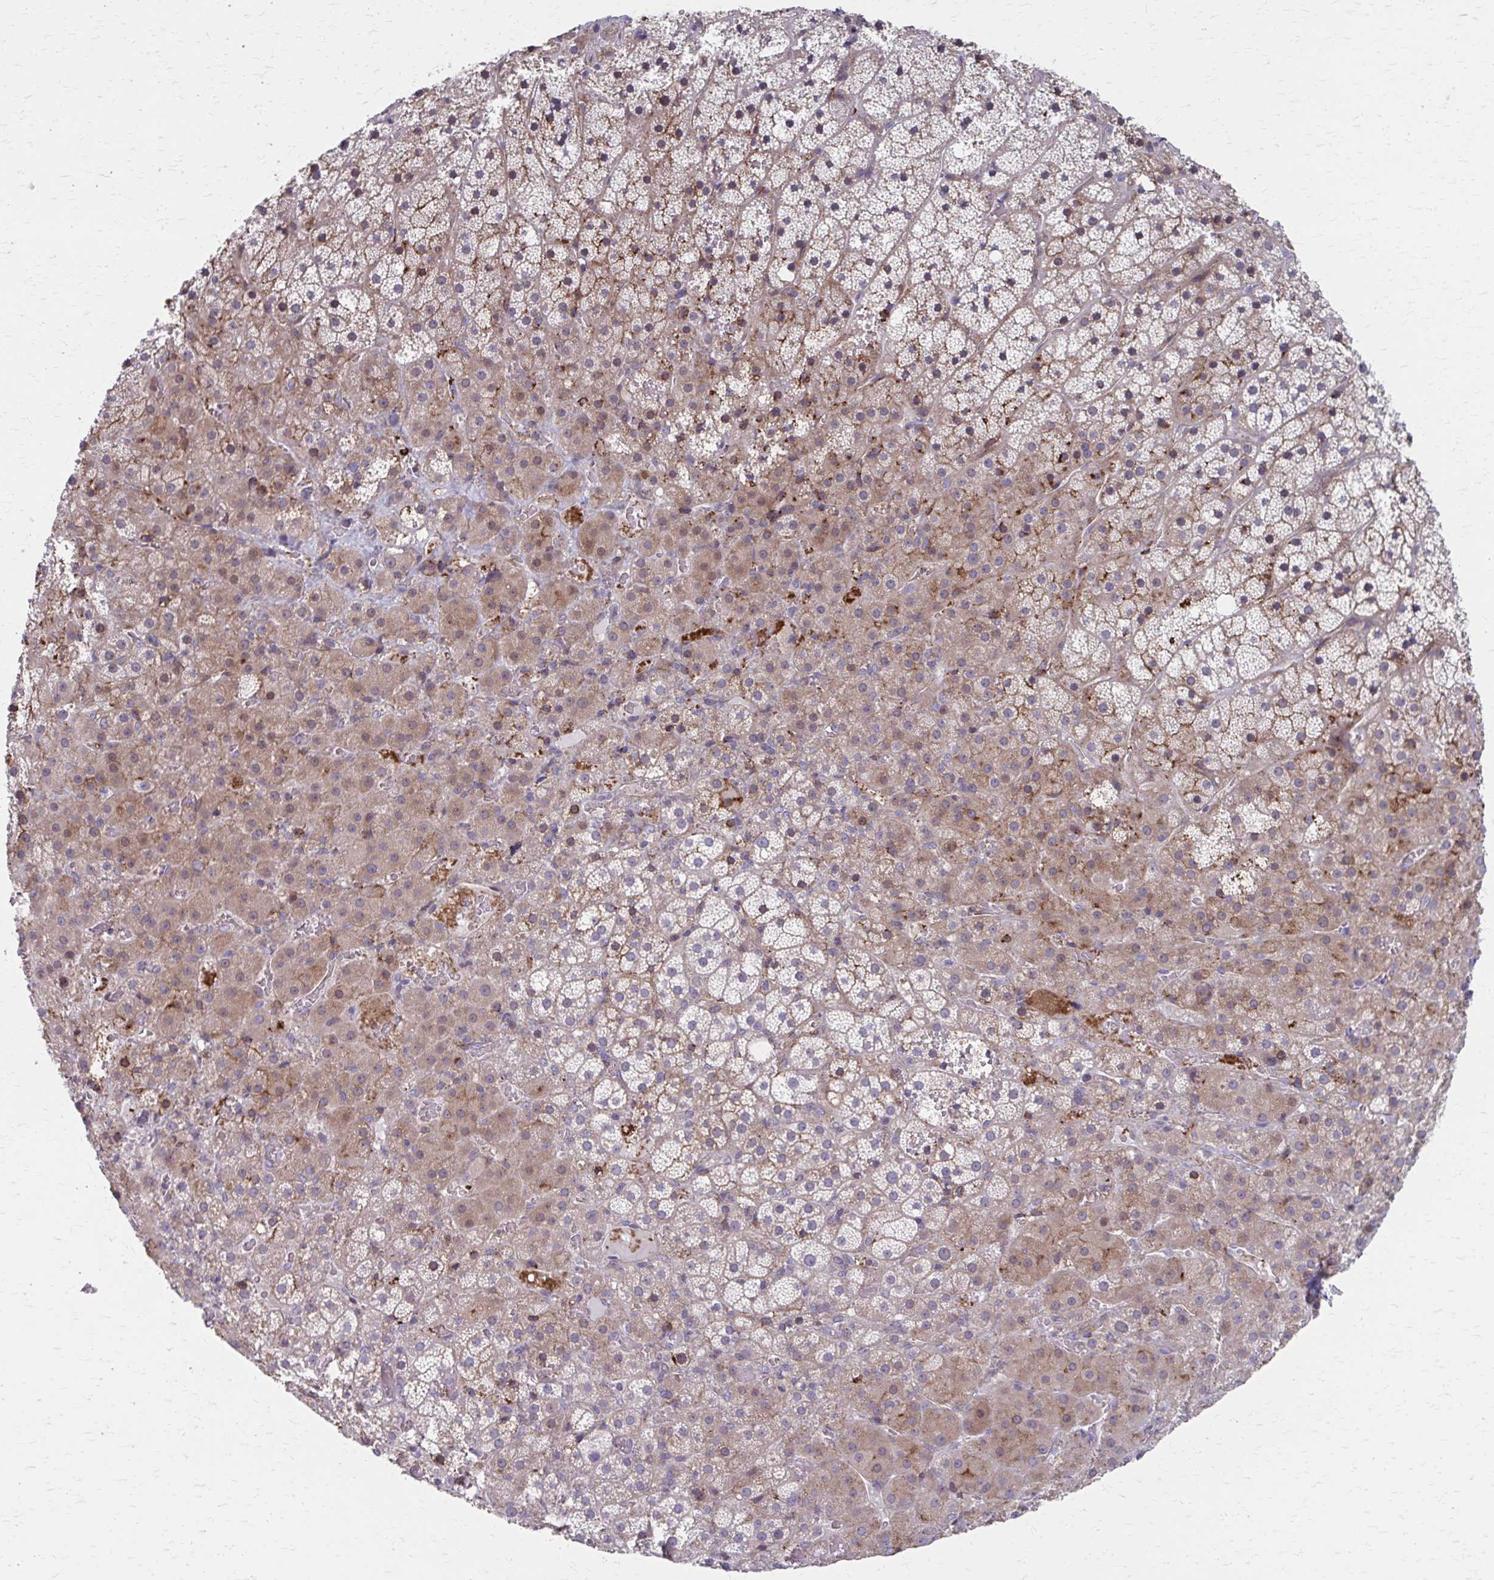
{"staining": {"intensity": "moderate", "quantity": "25%-75%", "location": "cytoplasmic/membranous"}, "tissue": "adrenal gland", "cell_type": "Glandular cells", "image_type": "normal", "snomed": [{"axis": "morphology", "description": "Normal tissue, NOS"}, {"axis": "topography", "description": "Adrenal gland"}], "caption": "Protein staining demonstrates moderate cytoplasmic/membranous positivity in approximately 25%-75% of glandular cells in normal adrenal gland.", "gene": "MMP14", "patient": {"sex": "male", "age": 53}}